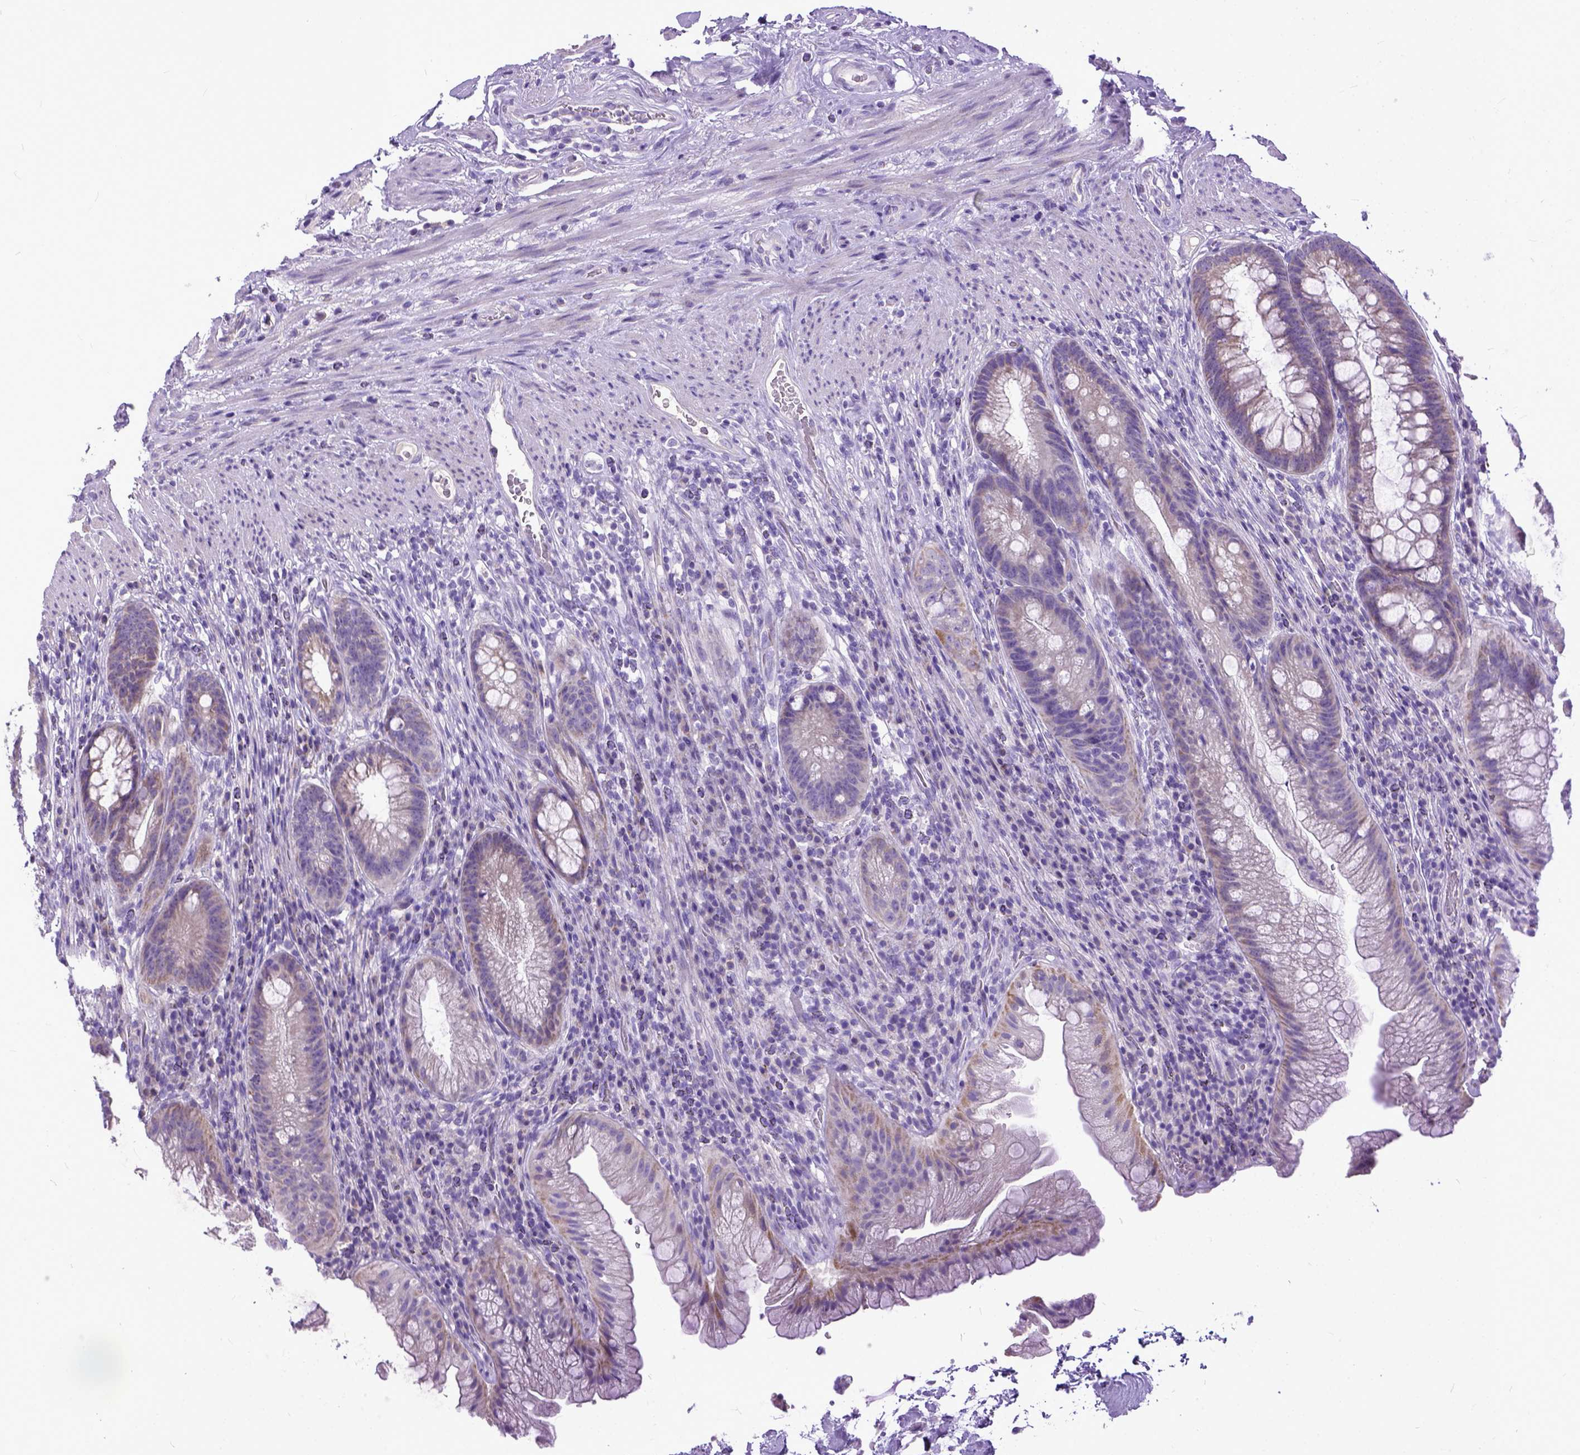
{"staining": {"intensity": "weak", "quantity": "25%-75%", "location": "cytoplasmic/membranous"}, "tissue": "rectum", "cell_type": "Glandular cells", "image_type": "normal", "snomed": [{"axis": "morphology", "description": "Normal tissue, NOS"}, {"axis": "topography", "description": "Smooth muscle"}, {"axis": "topography", "description": "Rectum"}], "caption": "Protein expression analysis of benign human rectum reveals weak cytoplasmic/membranous staining in approximately 25%-75% of glandular cells.", "gene": "PLK5", "patient": {"sex": "male", "age": 53}}